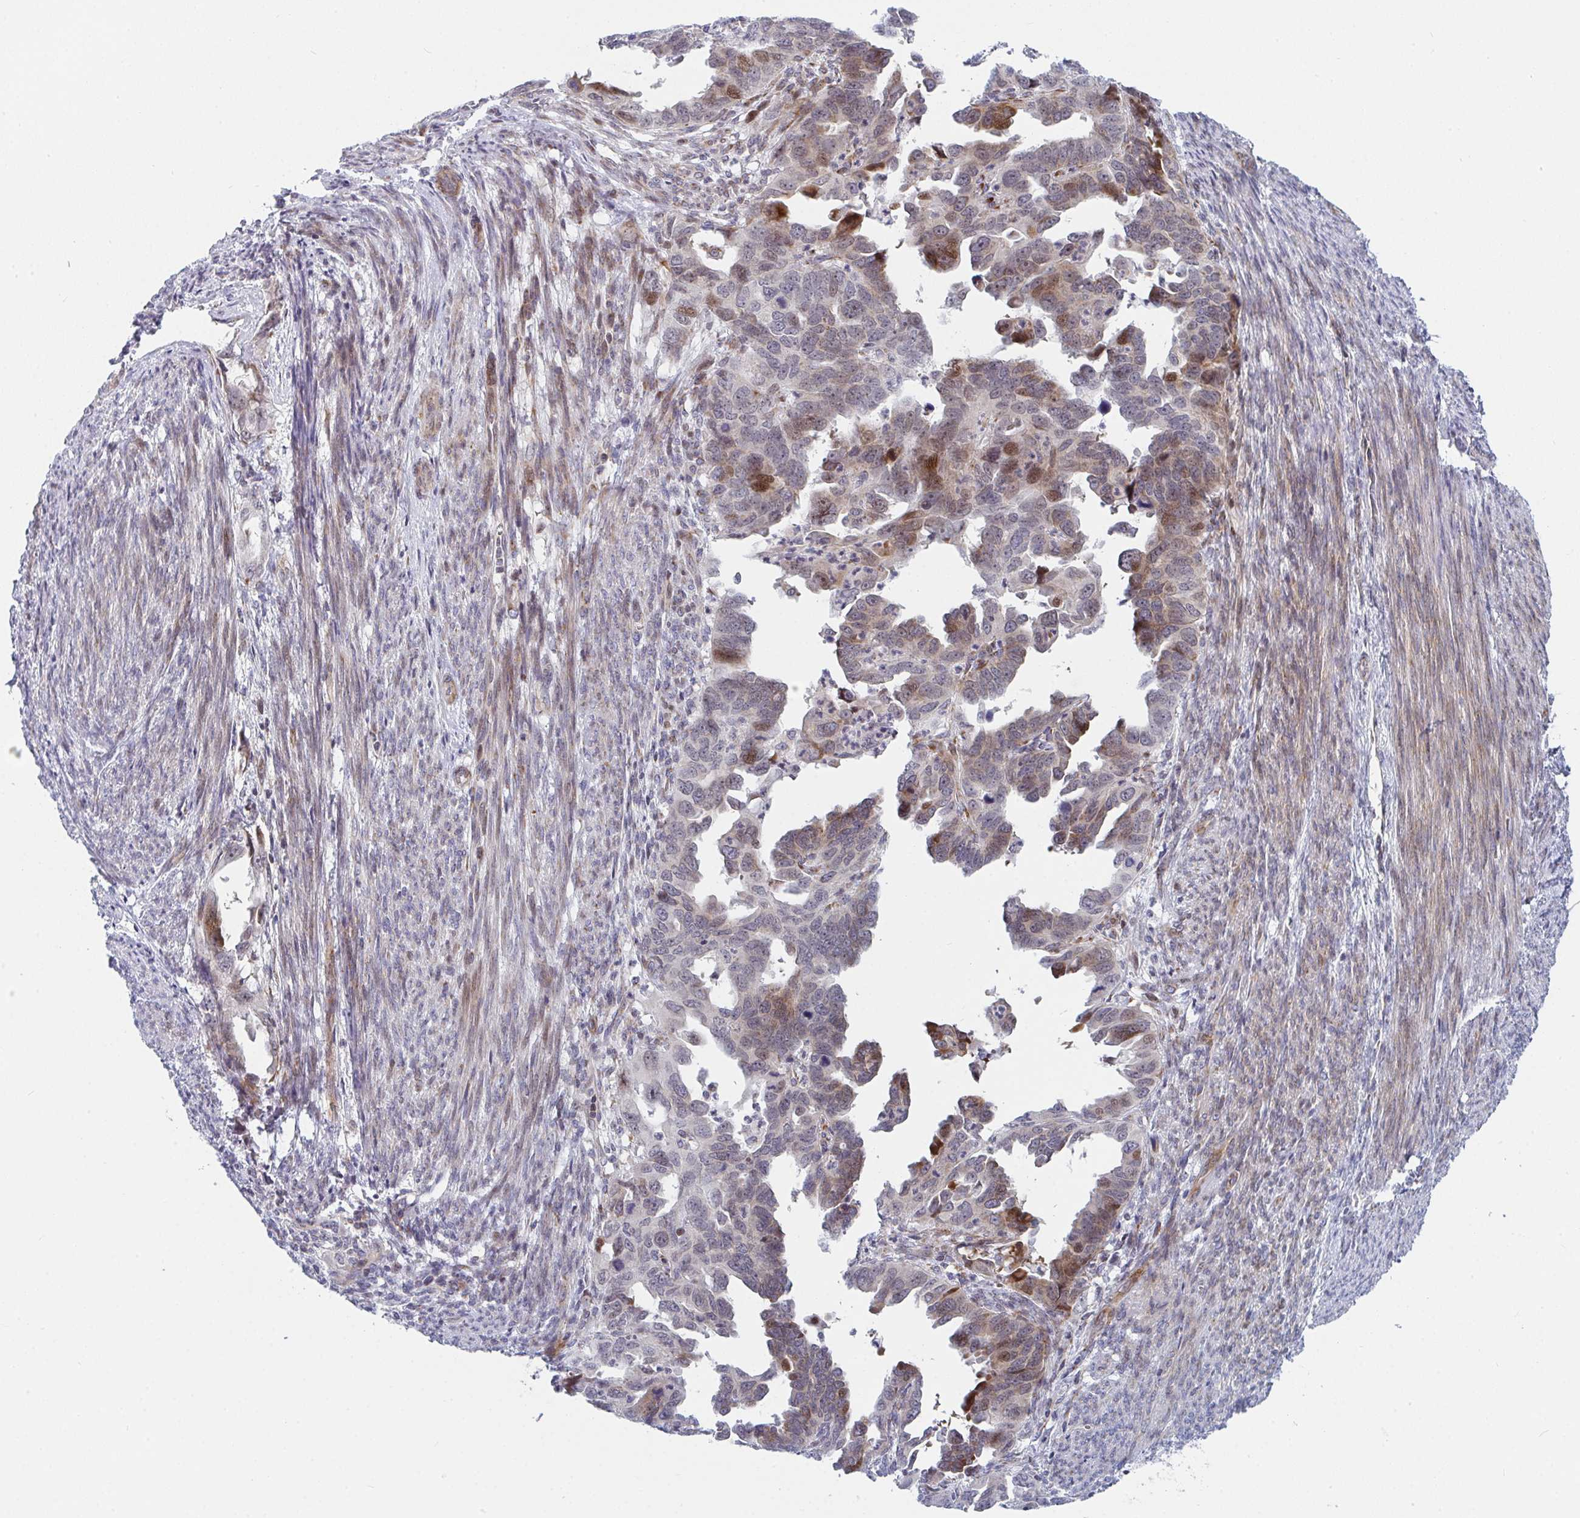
{"staining": {"intensity": "weak", "quantity": "25%-75%", "location": "cytoplasmic/membranous,nuclear"}, "tissue": "endometrial cancer", "cell_type": "Tumor cells", "image_type": "cancer", "snomed": [{"axis": "morphology", "description": "Adenocarcinoma, NOS"}, {"axis": "topography", "description": "Endometrium"}], "caption": "The immunohistochemical stain shows weak cytoplasmic/membranous and nuclear positivity in tumor cells of adenocarcinoma (endometrial) tissue. (DAB IHC, brown staining for protein, blue staining for nuclei).", "gene": "PRKCH", "patient": {"sex": "female", "age": 65}}